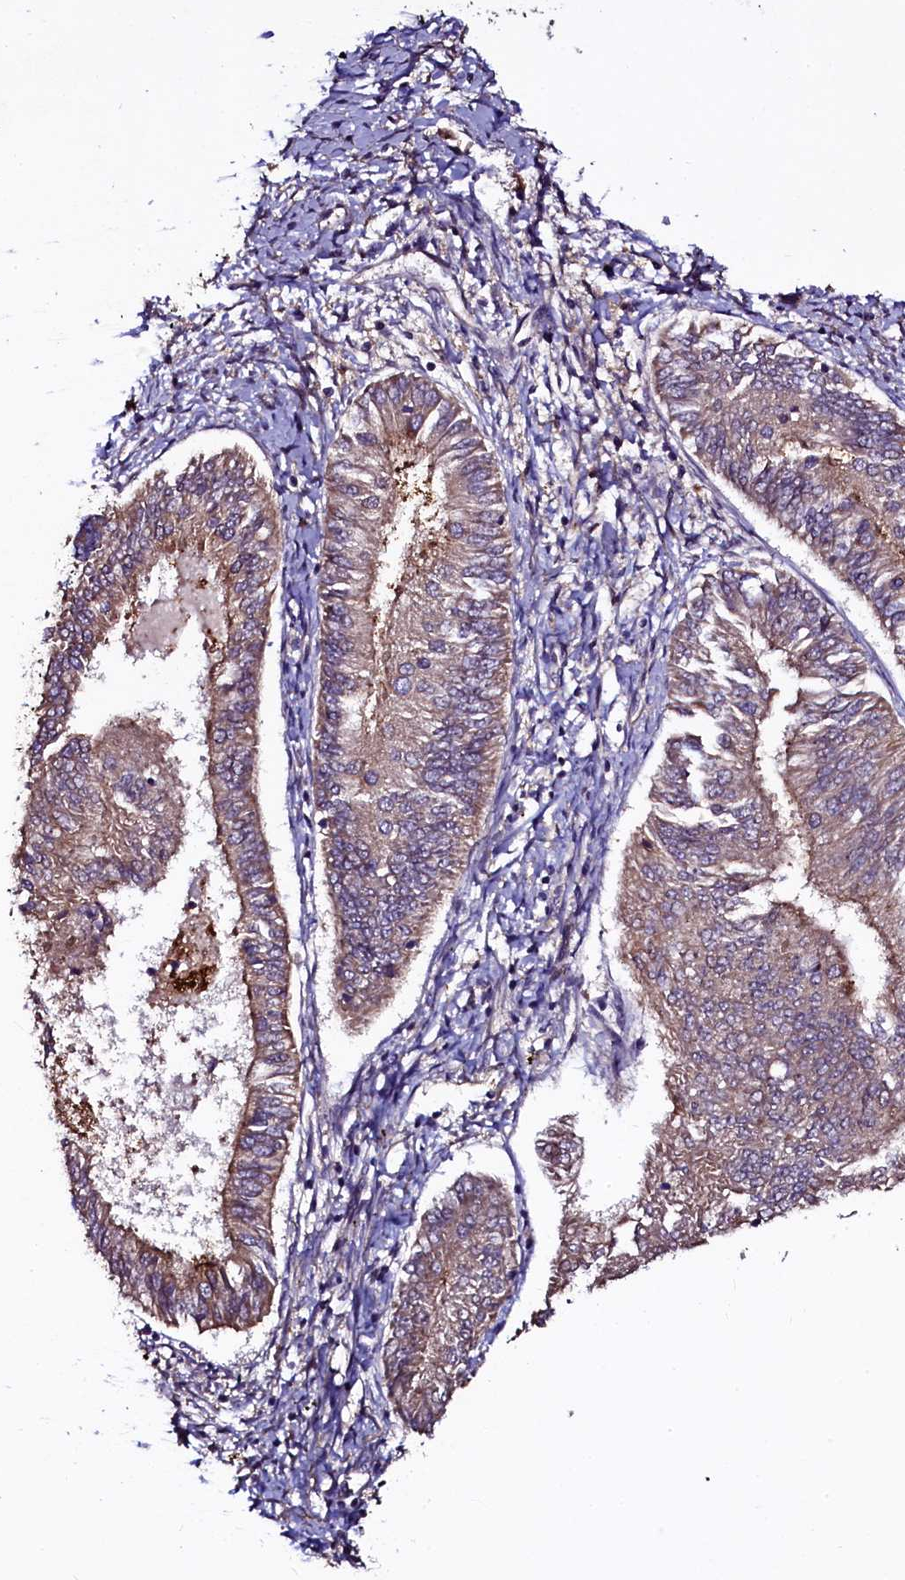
{"staining": {"intensity": "weak", "quantity": ">75%", "location": "cytoplasmic/membranous"}, "tissue": "endometrial cancer", "cell_type": "Tumor cells", "image_type": "cancer", "snomed": [{"axis": "morphology", "description": "Adenocarcinoma, NOS"}, {"axis": "topography", "description": "Endometrium"}], "caption": "Immunohistochemistry (IHC) histopathology image of neoplastic tissue: endometrial cancer (adenocarcinoma) stained using IHC displays low levels of weak protein expression localized specifically in the cytoplasmic/membranous of tumor cells, appearing as a cytoplasmic/membranous brown color.", "gene": "APPL2", "patient": {"sex": "female", "age": 58}}